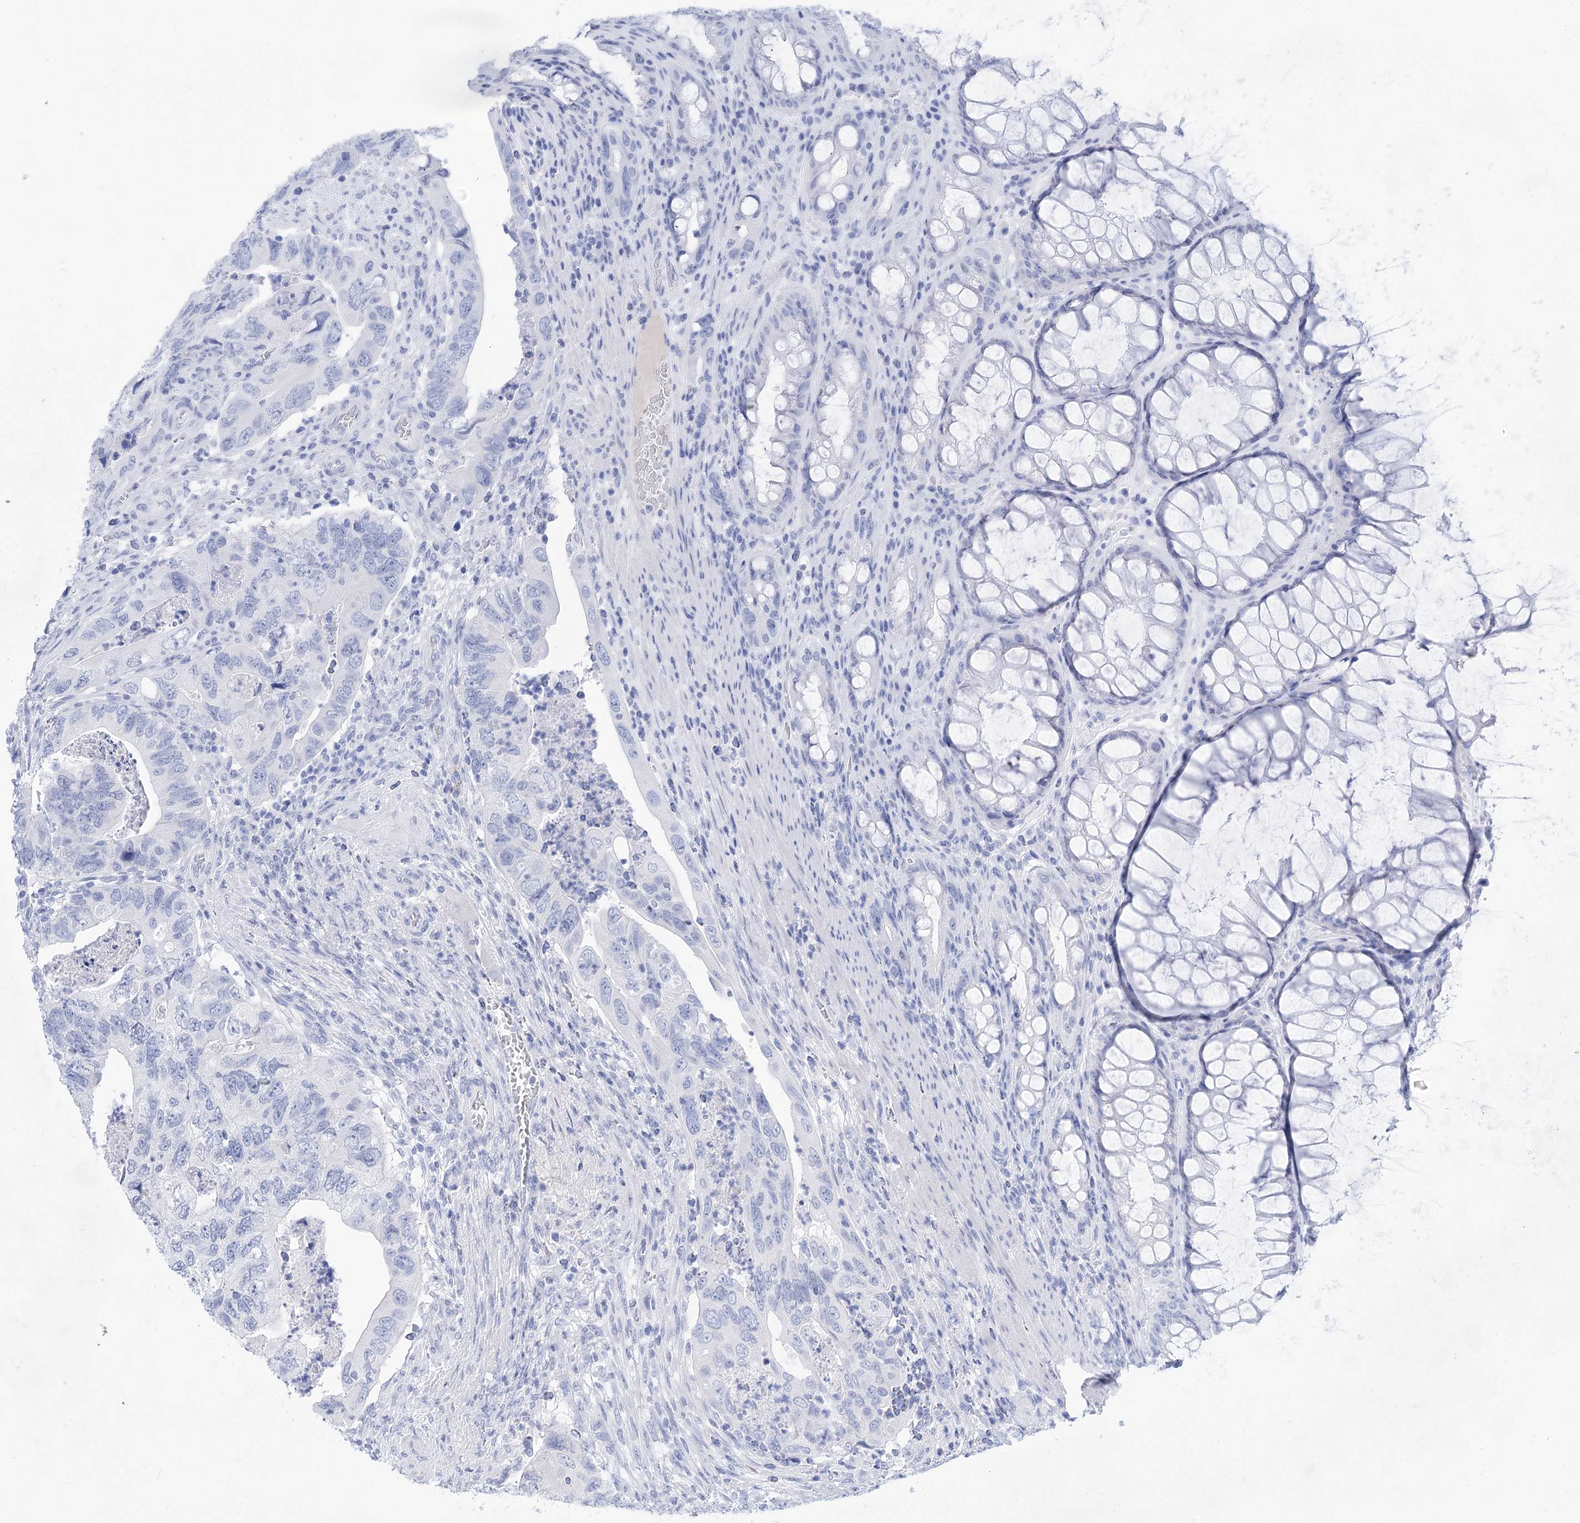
{"staining": {"intensity": "negative", "quantity": "none", "location": "none"}, "tissue": "colorectal cancer", "cell_type": "Tumor cells", "image_type": "cancer", "snomed": [{"axis": "morphology", "description": "Adenocarcinoma, NOS"}, {"axis": "topography", "description": "Rectum"}], "caption": "Immunohistochemical staining of colorectal cancer demonstrates no significant staining in tumor cells. (Stains: DAB IHC with hematoxylin counter stain, Microscopy: brightfield microscopy at high magnification).", "gene": "LALBA", "patient": {"sex": "male", "age": 63}}